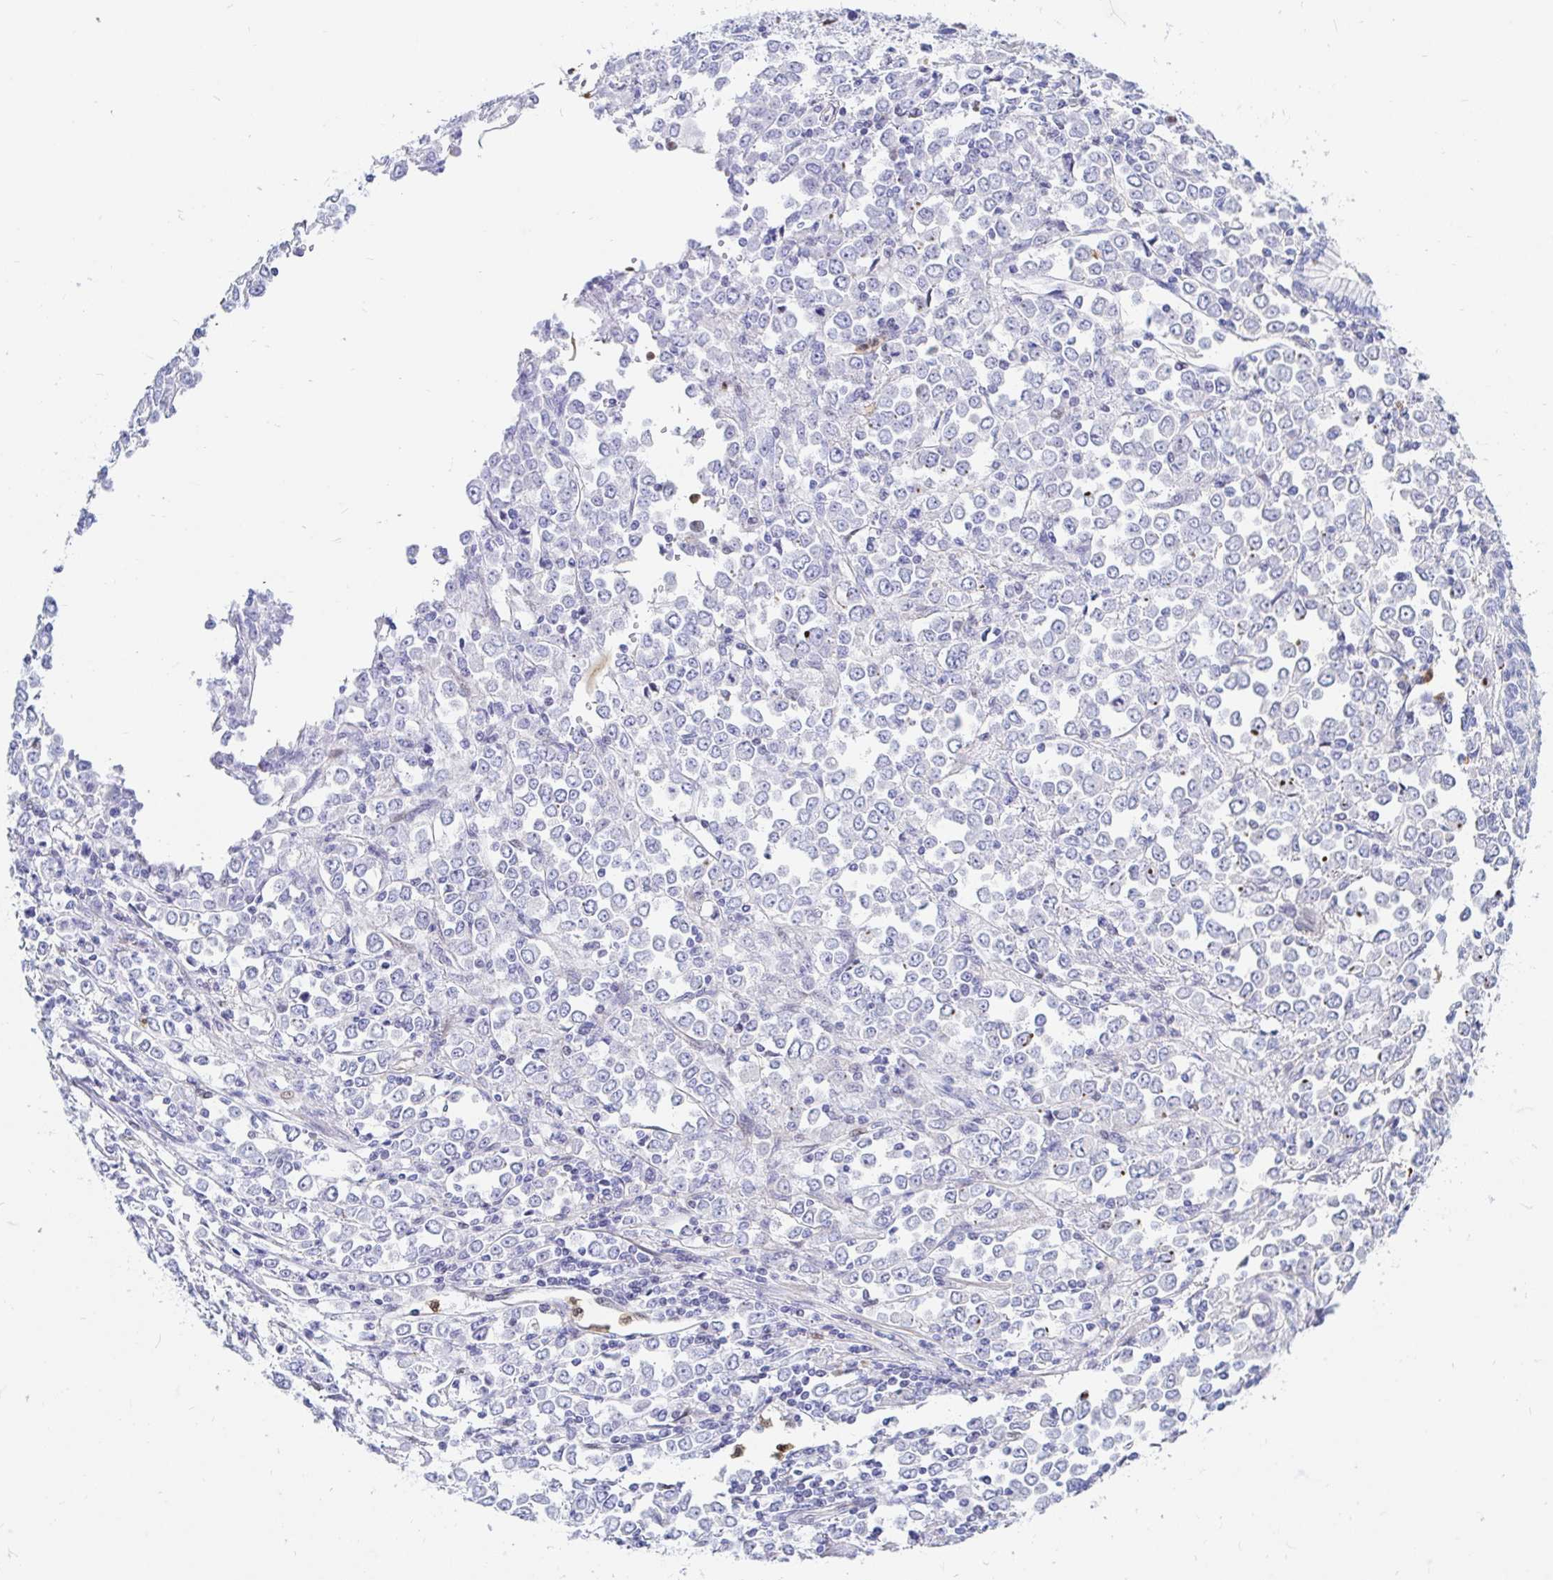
{"staining": {"intensity": "negative", "quantity": "none", "location": "none"}, "tissue": "stomach cancer", "cell_type": "Tumor cells", "image_type": "cancer", "snomed": [{"axis": "morphology", "description": "Adenocarcinoma, NOS"}, {"axis": "topography", "description": "Stomach, upper"}], "caption": "A micrograph of stomach adenocarcinoma stained for a protein demonstrates no brown staining in tumor cells. Brightfield microscopy of IHC stained with DAB (3,3'-diaminobenzidine) (brown) and hematoxylin (blue), captured at high magnification.", "gene": "HINFP", "patient": {"sex": "male", "age": 70}}